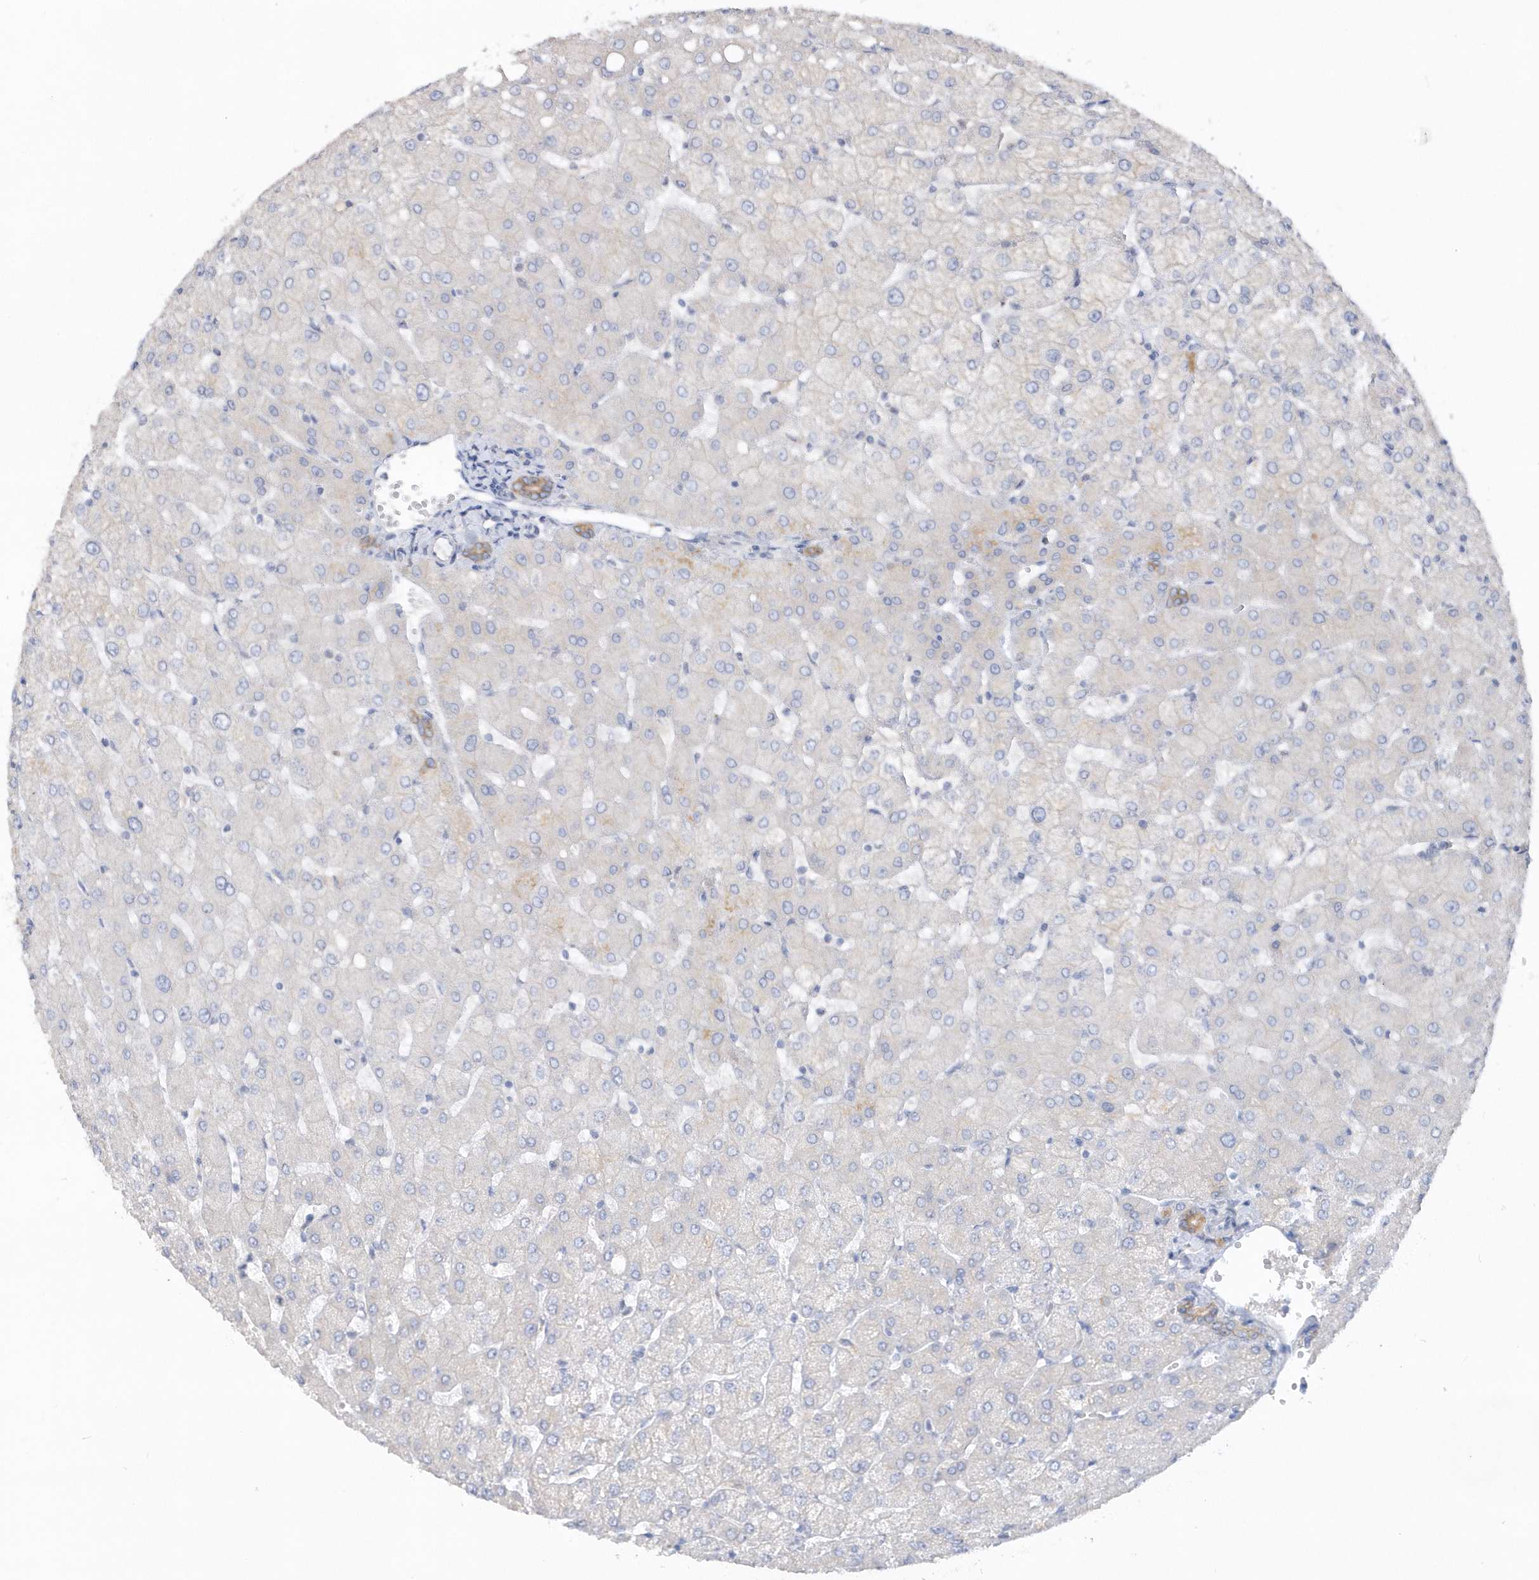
{"staining": {"intensity": "weak", "quantity": ">75%", "location": "cytoplasmic/membranous"}, "tissue": "liver", "cell_type": "Cholangiocytes", "image_type": "normal", "snomed": [{"axis": "morphology", "description": "Normal tissue, NOS"}, {"axis": "topography", "description": "Liver"}], "caption": "A high-resolution photomicrograph shows IHC staining of normal liver, which shows weak cytoplasmic/membranous positivity in about >75% of cholangiocytes. (DAB = brown stain, brightfield microscopy at high magnification).", "gene": "RPEL1", "patient": {"sex": "female", "age": 54}}